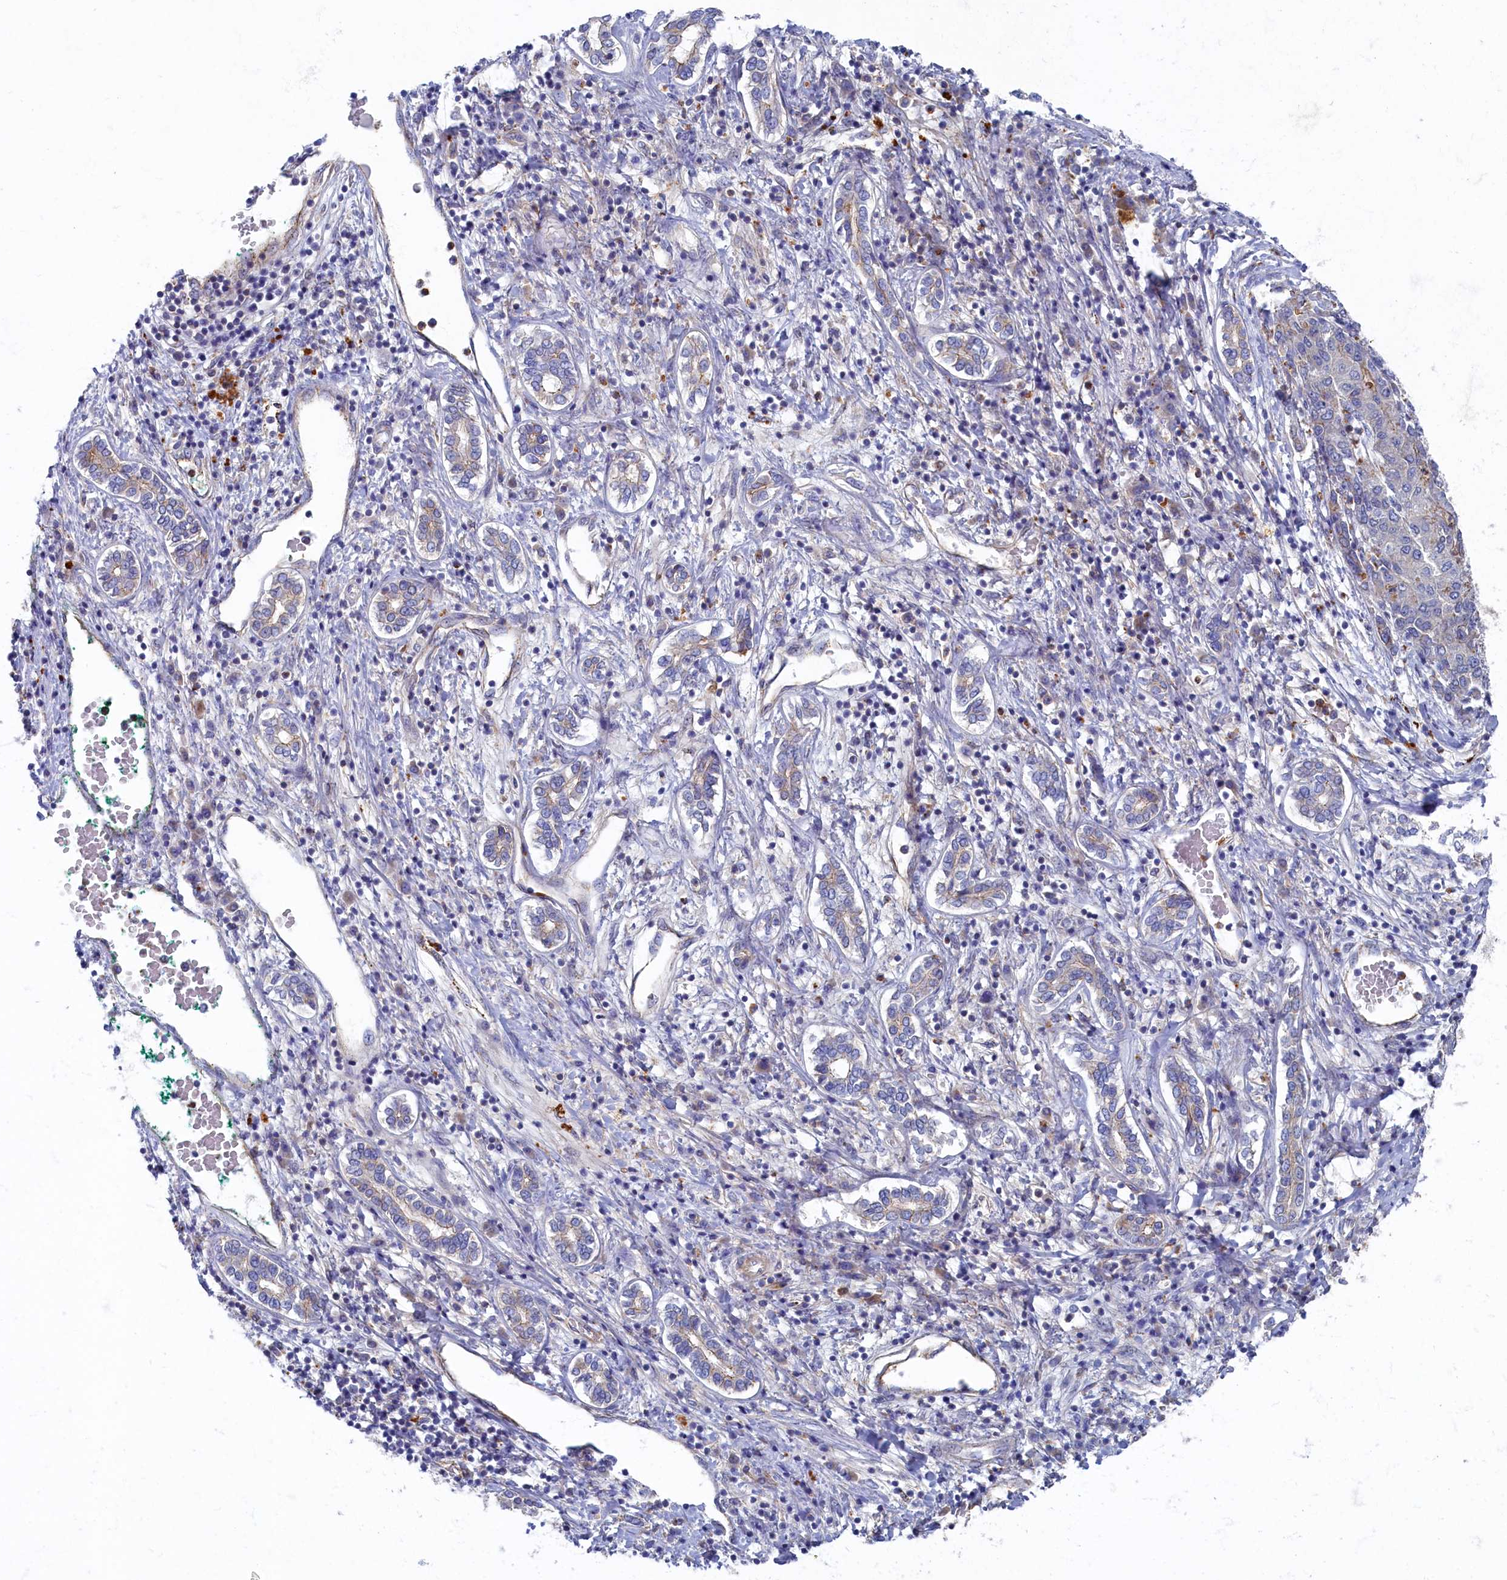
{"staining": {"intensity": "weak", "quantity": "<25%", "location": "cytoplasmic/membranous"}, "tissue": "liver cancer", "cell_type": "Tumor cells", "image_type": "cancer", "snomed": [{"axis": "morphology", "description": "Carcinoma, Hepatocellular, NOS"}, {"axis": "topography", "description": "Liver"}], "caption": "Immunohistochemistry (IHC) of liver hepatocellular carcinoma demonstrates no staining in tumor cells. (DAB (3,3'-diaminobenzidine) immunohistochemistry (IHC) visualized using brightfield microscopy, high magnification).", "gene": "PSMG2", "patient": {"sex": "male", "age": 65}}